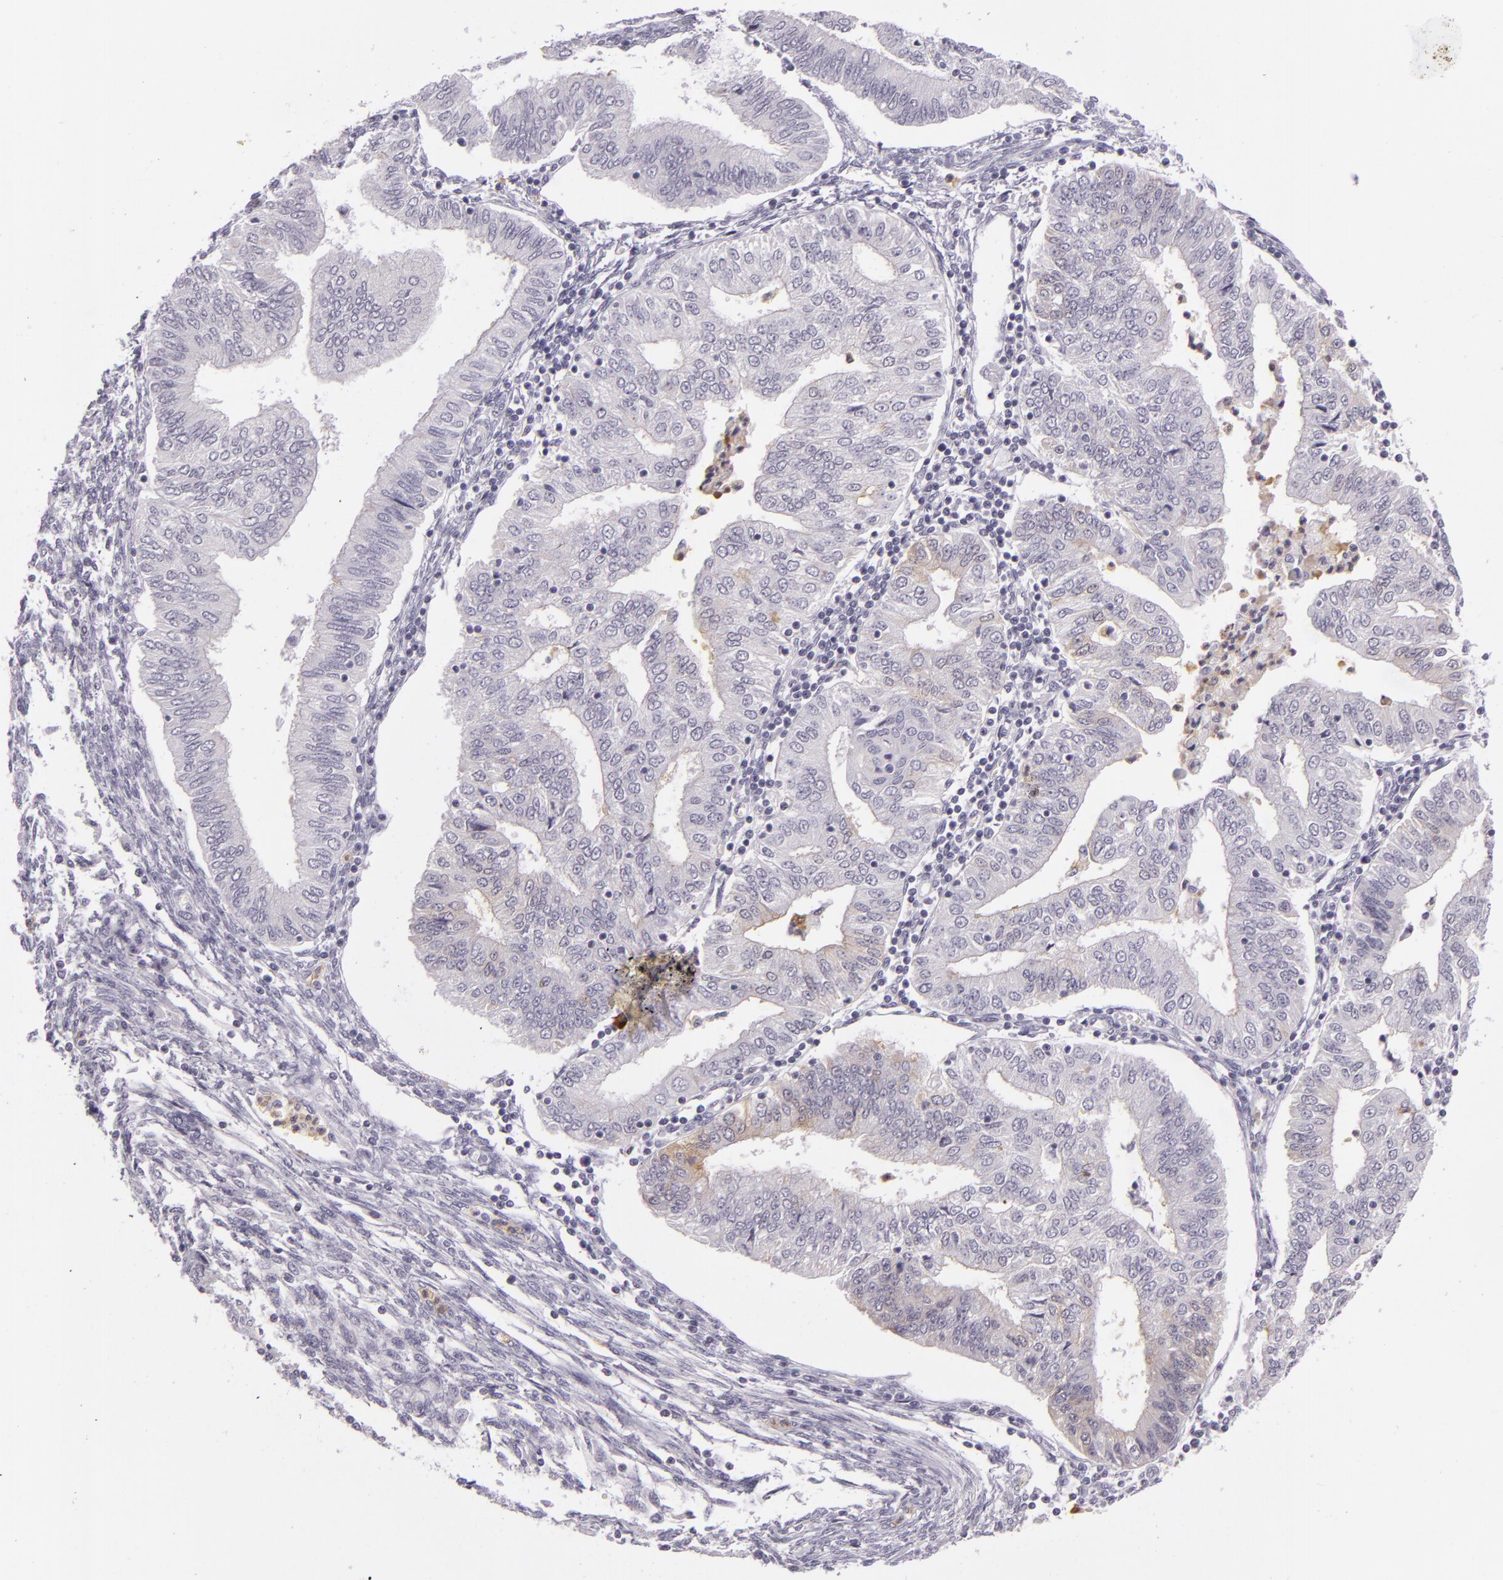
{"staining": {"intensity": "negative", "quantity": "none", "location": "none"}, "tissue": "endometrial cancer", "cell_type": "Tumor cells", "image_type": "cancer", "snomed": [{"axis": "morphology", "description": "Adenocarcinoma, NOS"}, {"axis": "topography", "description": "Endometrium"}], "caption": "Immunohistochemistry of adenocarcinoma (endometrial) demonstrates no staining in tumor cells.", "gene": "CBS", "patient": {"sex": "female", "age": 51}}